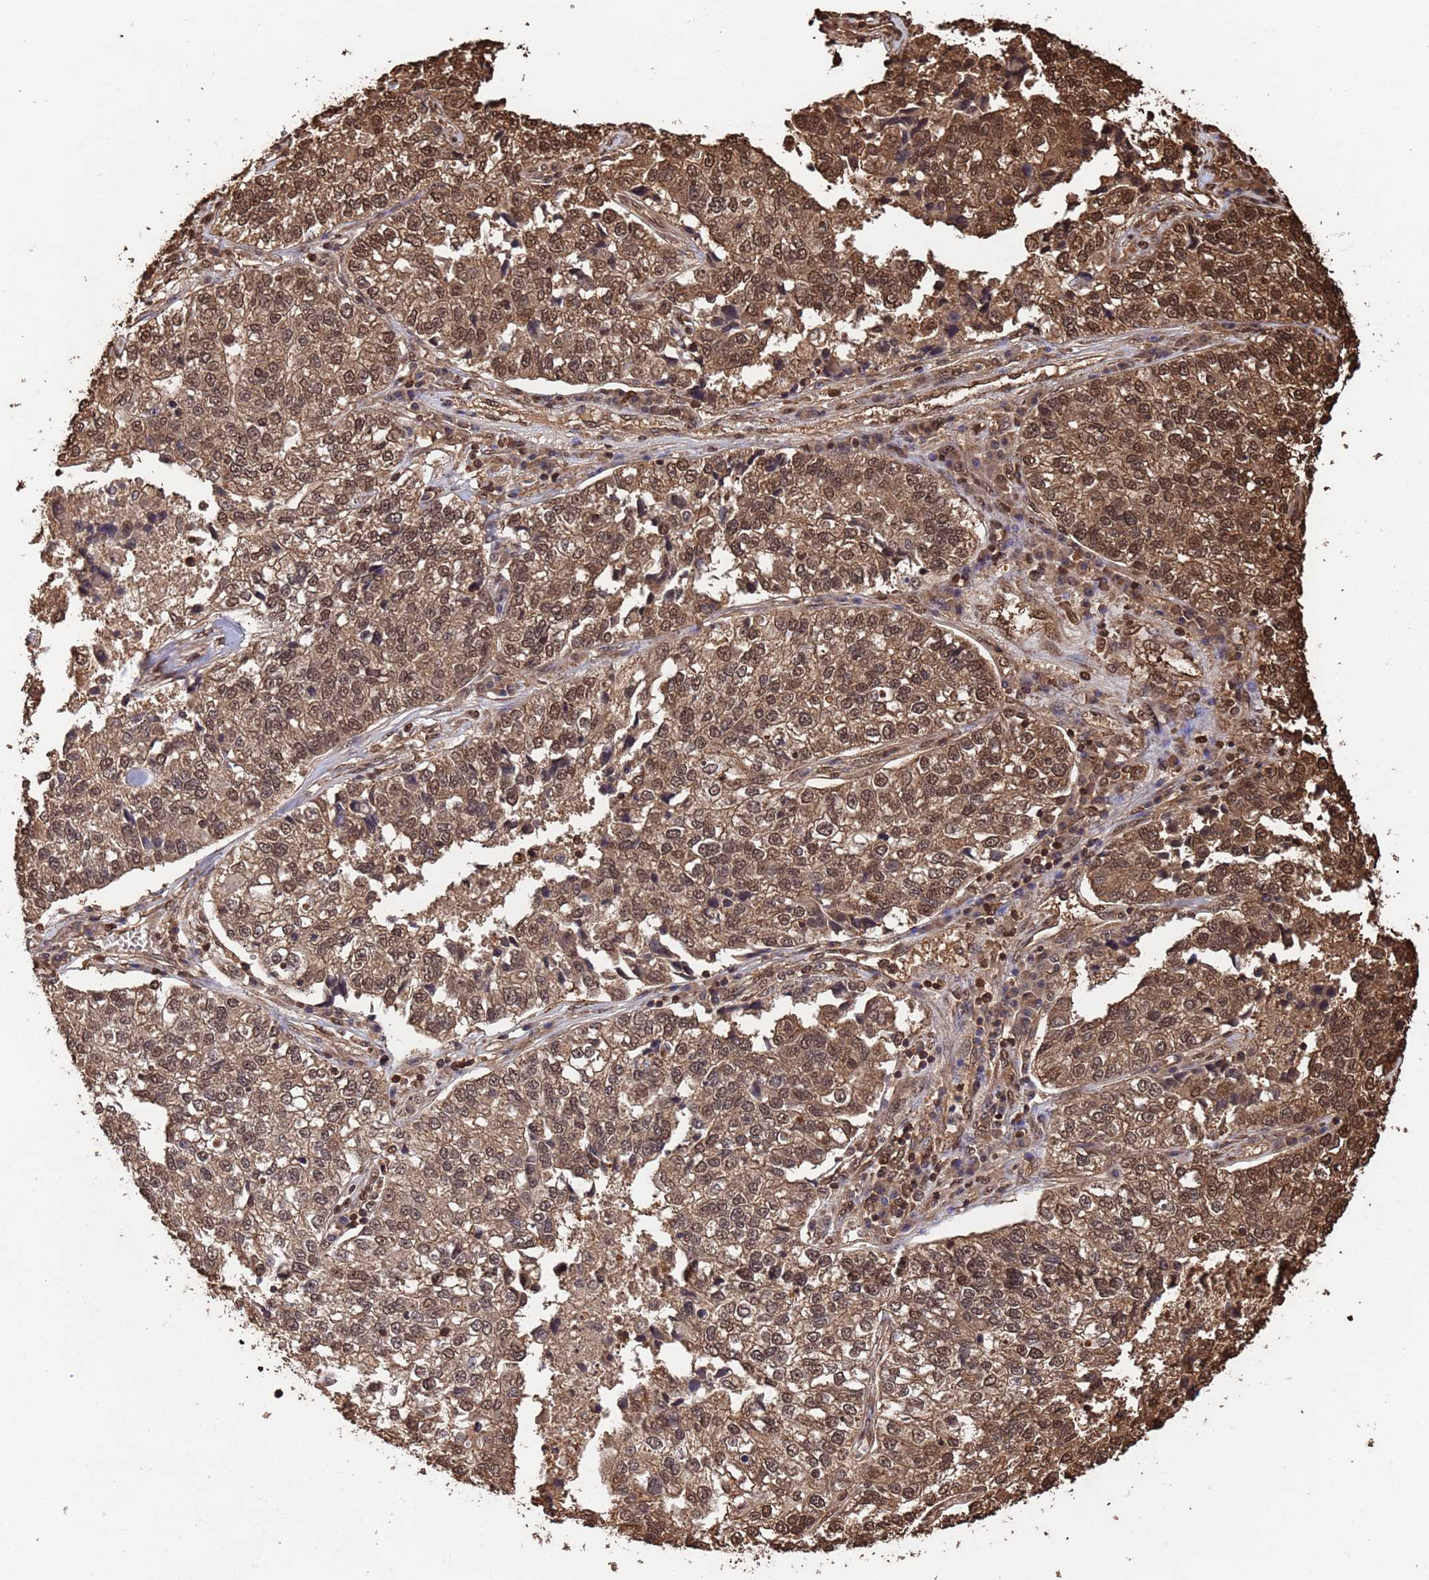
{"staining": {"intensity": "moderate", "quantity": ">75%", "location": "cytoplasmic/membranous,nuclear"}, "tissue": "lung cancer", "cell_type": "Tumor cells", "image_type": "cancer", "snomed": [{"axis": "morphology", "description": "Adenocarcinoma, NOS"}, {"axis": "topography", "description": "Lung"}], "caption": "This is a micrograph of IHC staining of adenocarcinoma (lung), which shows moderate staining in the cytoplasmic/membranous and nuclear of tumor cells.", "gene": "SUMO4", "patient": {"sex": "male", "age": 49}}